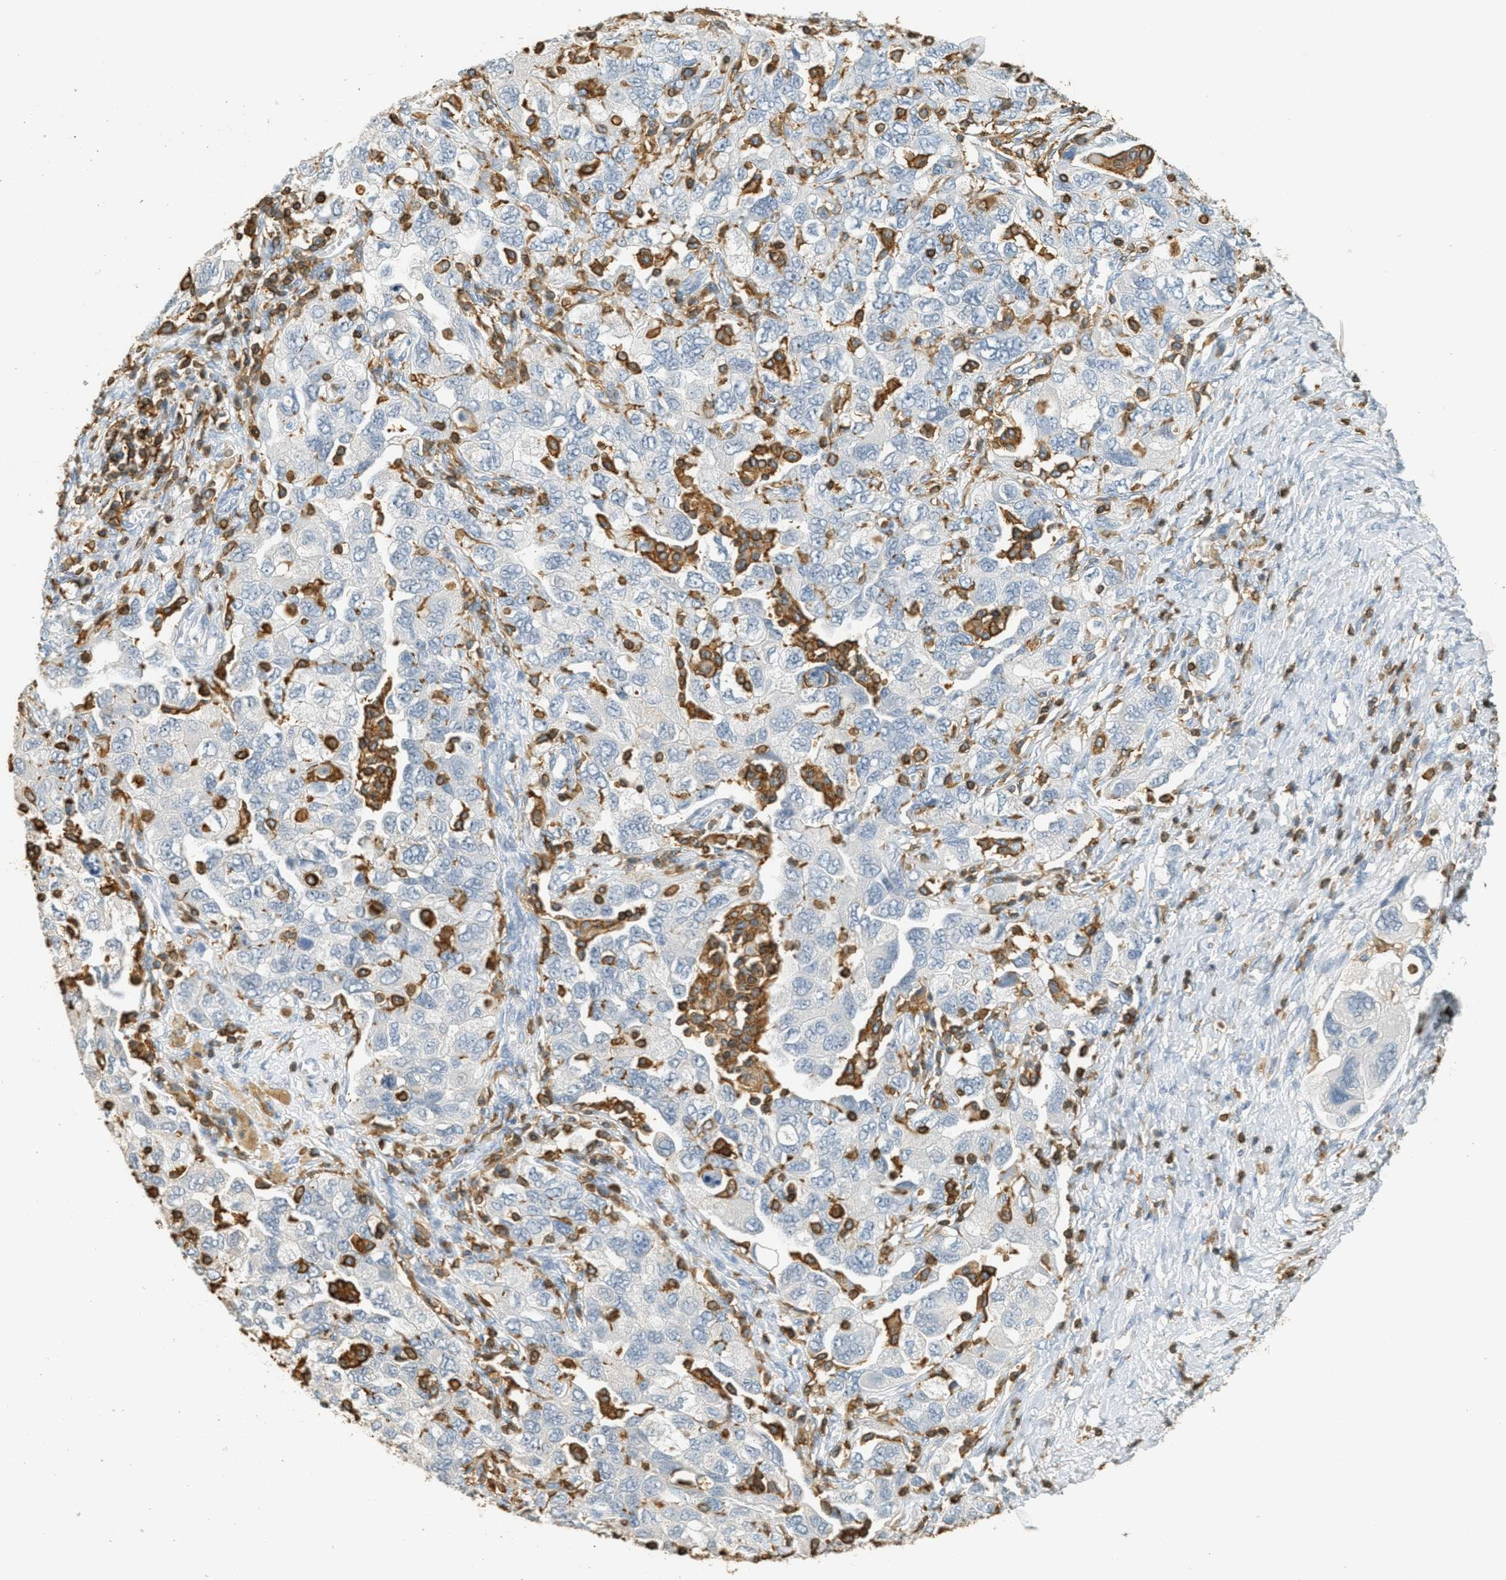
{"staining": {"intensity": "negative", "quantity": "none", "location": "none"}, "tissue": "ovarian cancer", "cell_type": "Tumor cells", "image_type": "cancer", "snomed": [{"axis": "morphology", "description": "Carcinoma, NOS"}, {"axis": "morphology", "description": "Cystadenocarcinoma, serous, NOS"}, {"axis": "topography", "description": "Ovary"}], "caption": "An immunohistochemistry (IHC) photomicrograph of carcinoma (ovarian) is shown. There is no staining in tumor cells of carcinoma (ovarian).", "gene": "LSP1", "patient": {"sex": "female", "age": 69}}